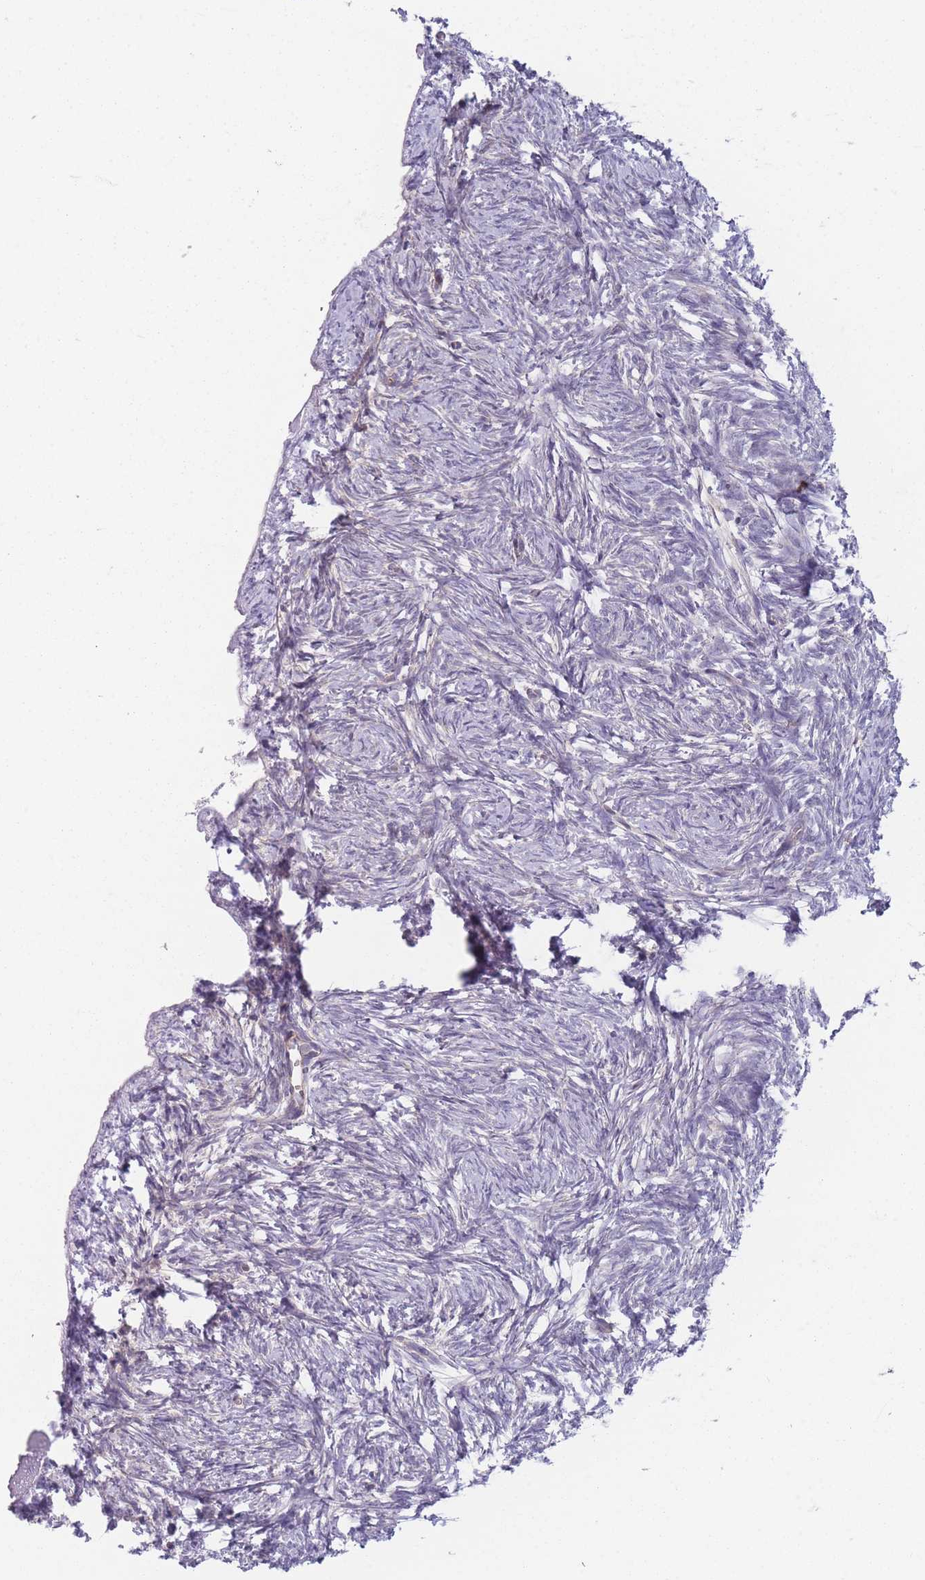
{"staining": {"intensity": "negative", "quantity": "none", "location": "none"}, "tissue": "ovary", "cell_type": "Ovarian stroma cells", "image_type": "normal", "snomed": [{"axis": "morphology", "description": "Normal tissue, NOS"}, {"axis": "topography", "description": "Ovary"}], "caption": "High power microscopy micrograph of an immunohistochemistry (IHC) photomicrograph of benign ovary, revealing no significant staining in ovarian stroma cells.", "gene": "VRK2", "patient": {"sex": "female", "age": 51}}